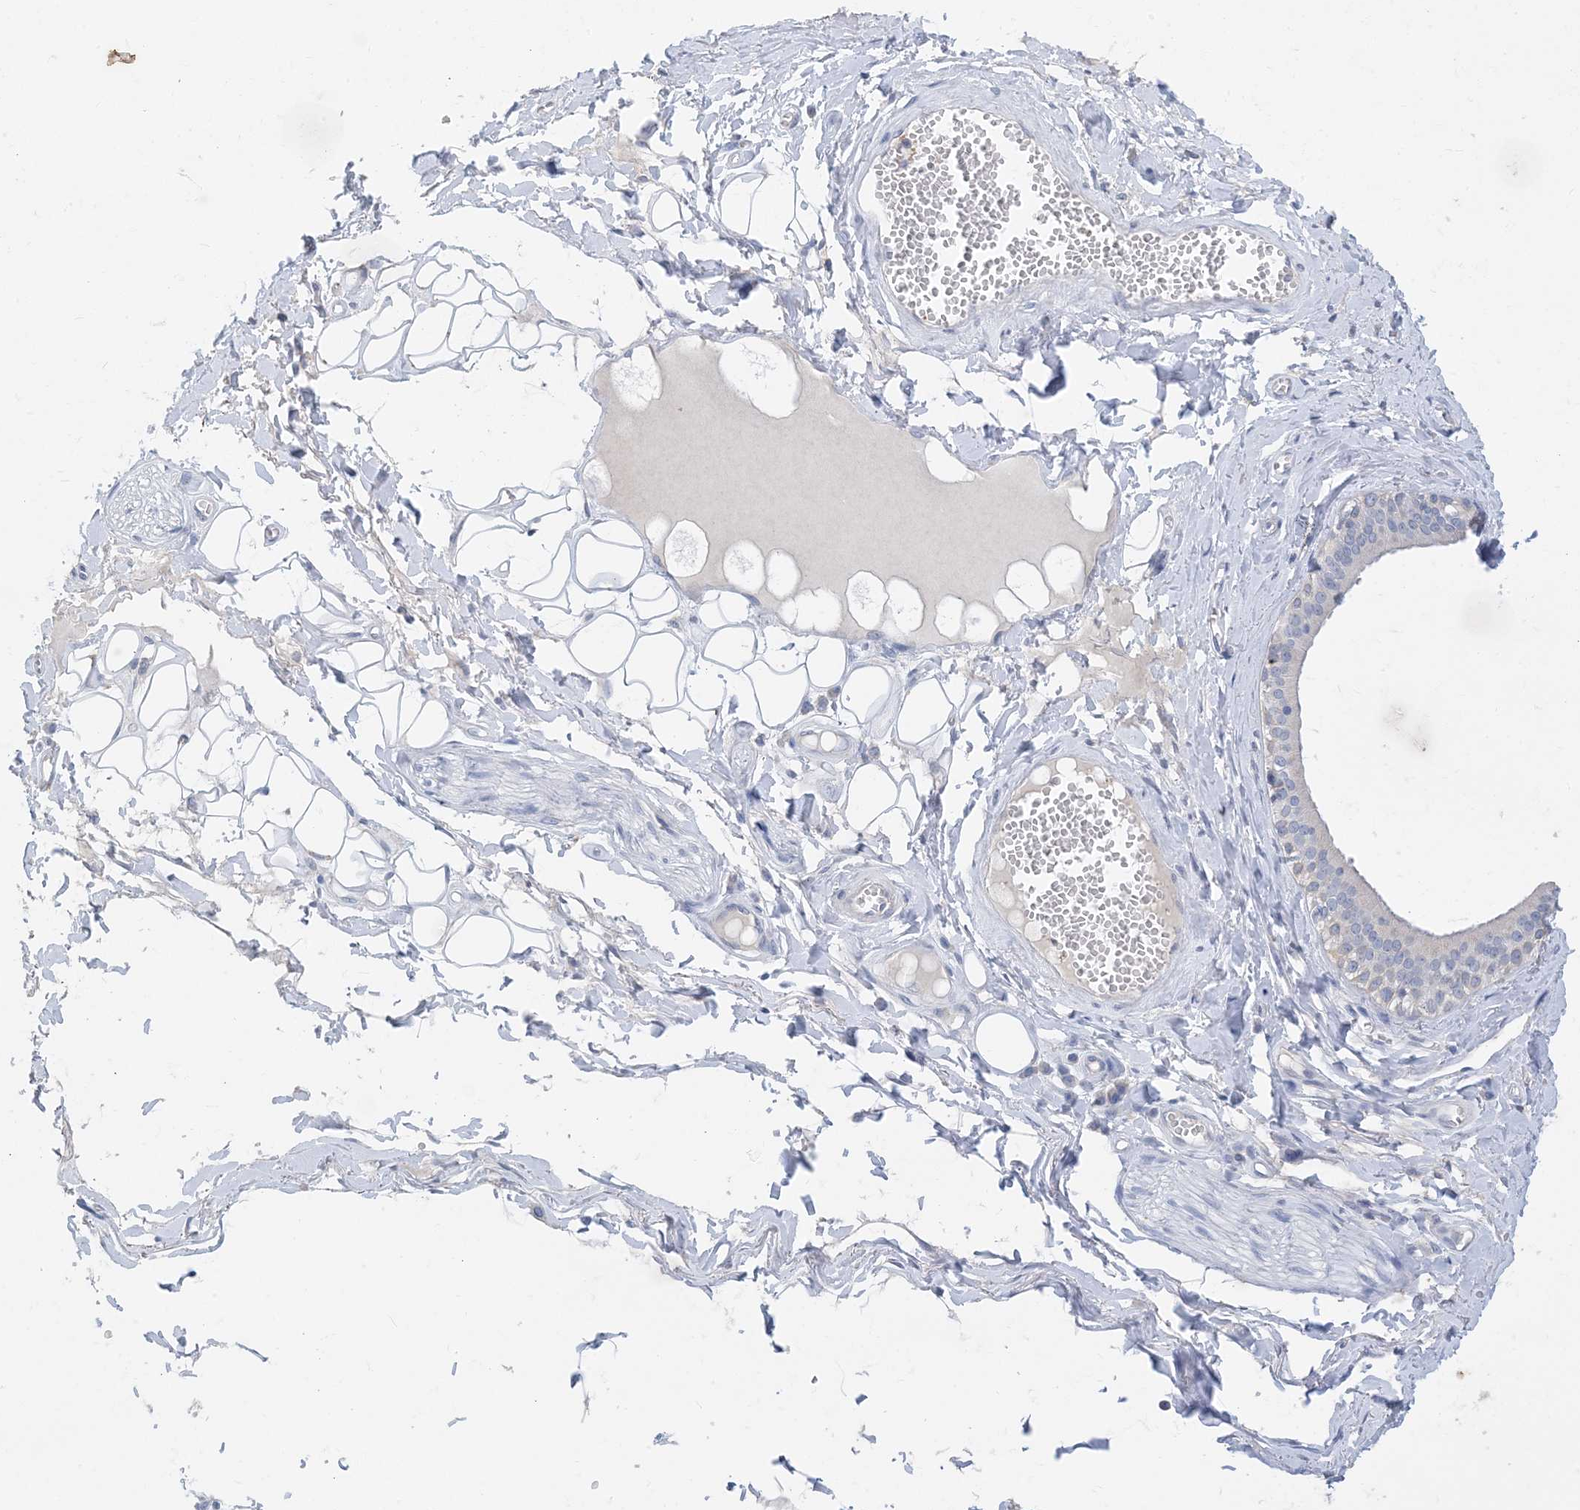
{"staining": {"intensity": "negative", "quantity": "none", "location": "none"}, "tissue": "adipose tissue", "cell_type": "Adipocytes", "image_type": "normal", "snomed": [{"axis": "morphology", "description": "Normal tissue, NOS"}, {"axis": "morphology", "description": "Inflammation, NOS"}, {"axis": "topography", "description": "Salivary gland"}, {"axis": "topography", "description": "Peripheral nerve tissue"}], "caption": "DAB immunohistochemical staining of benign human adipose tissue demonstrates no significant positivity in adipocytes.", "gene": "KPRP", "patient": {"sex": "female", "age": 75}}